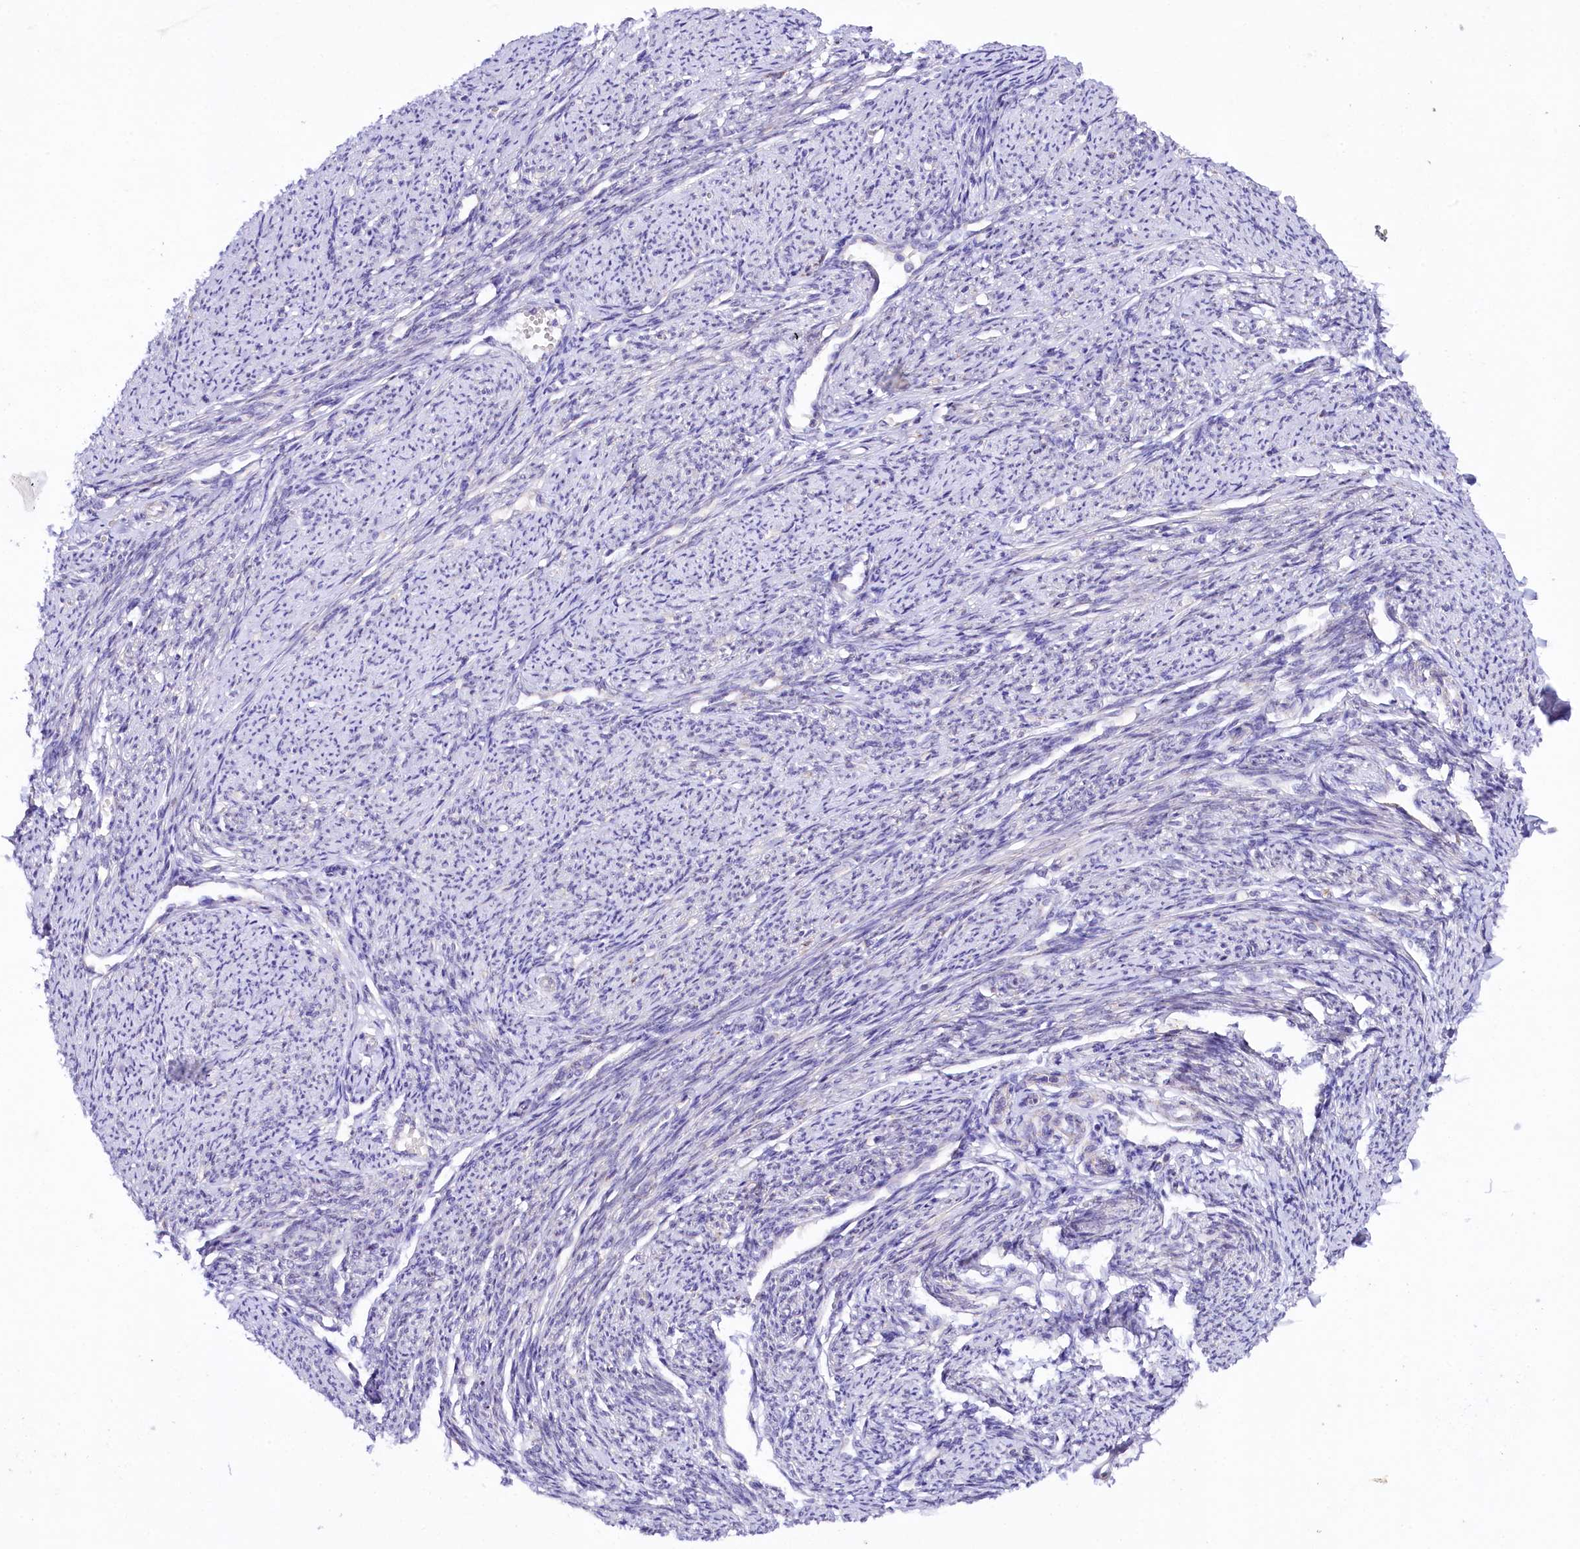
{"staining": {"intensity": "weak", "quantity": "<25%", "location": "cytoplasmic/membranous"}, "tissue": "smooth muscle", "cell_type": "Smooth muscle cells", "image_type": "normal", "snomed": [{"axis": "morphology", "description": "Normal tissue, NOS"}, {"axis": "topography", "description": "Smooth muscle"}, {"axis": "topography", "description": "Uterus"}], "caption": "High power microscopy micrograph of an immunohistochemistry histopathology image of benign smooth muscle, revealing no significant positivity in smooth muscle cells. (DAB immunohistochemistry (IHC), high magnification).", "gene": "CEP295", "patient": {"sex": "female", "age": 59}}